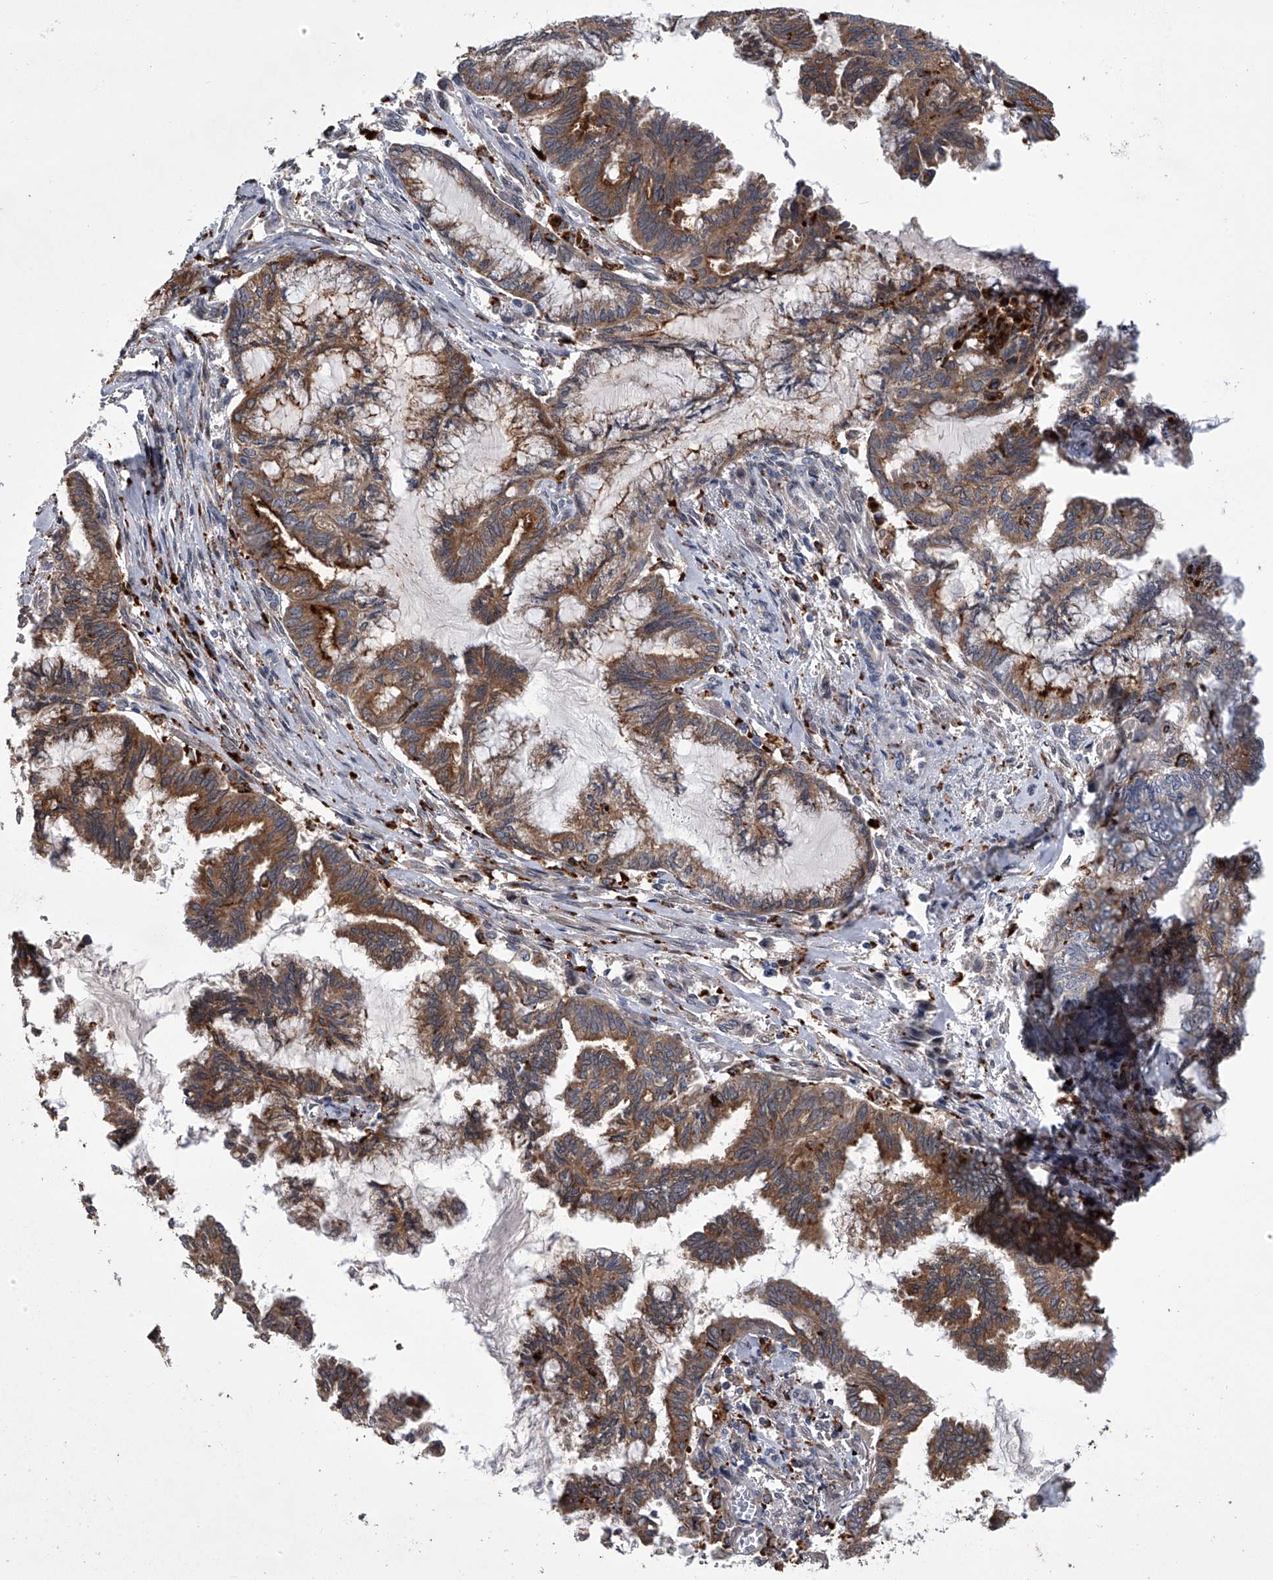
{"staining": {"intensity": "moderate", "quantity": ">75%", "location": "cytoplasmic/membranous"}, "tissue": "endometrial cancer", "cell_type": "Tumor cells", "image_type": "cancer", "snomed": [{"axis": "morphology", "description": "Adenocarcinoma, NOS"}, {"axis": "topography", "description": "Endometrium"}], "caption": "Immunohistochemical staining of endometrial adenocarcinoma shows medium levels of moderate cytoplasmic/membranous positivity in about >75% of tumor cells.", "gene": "TRIM8", "patient": {"sex": "female", "age": 86}}